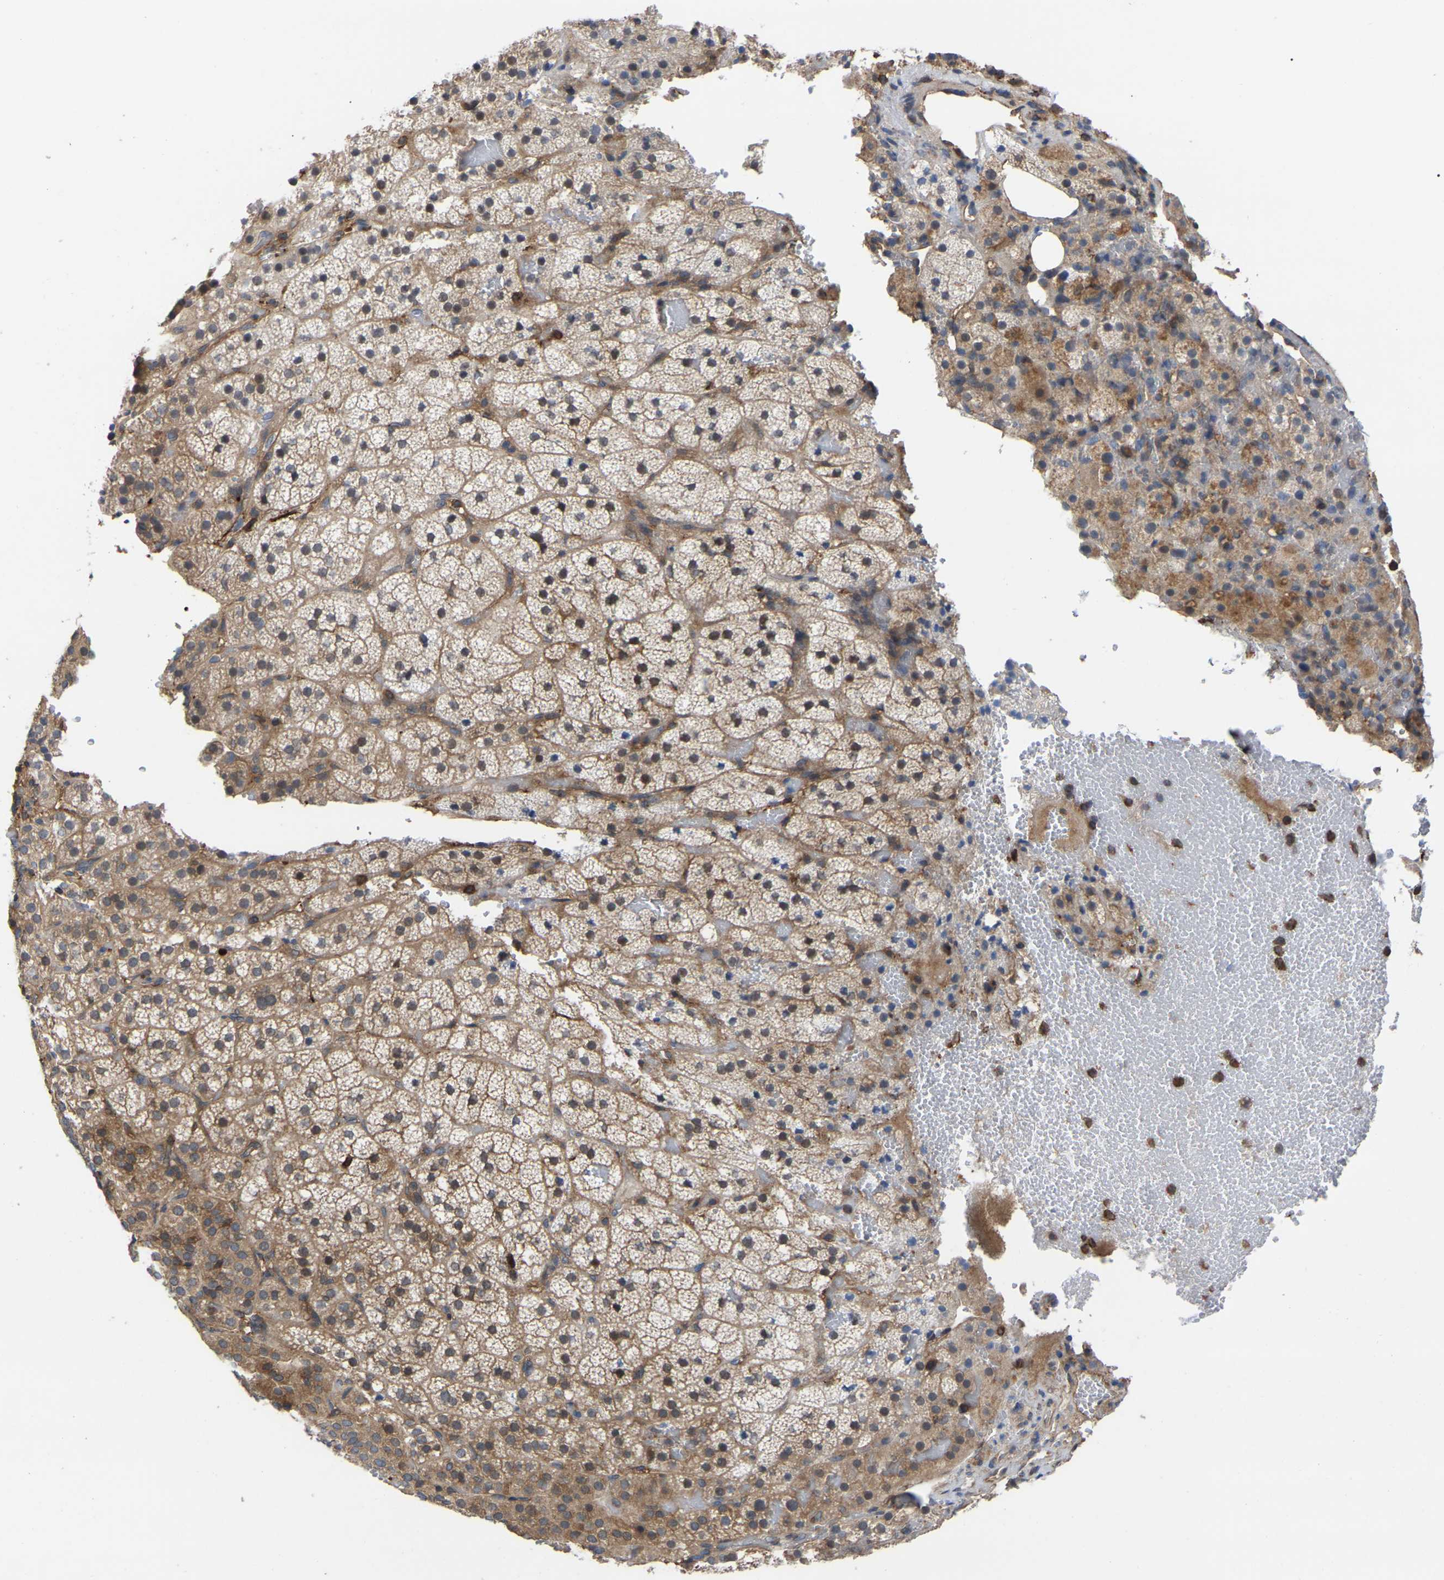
{"staining": {"intensity": "moderate", "quantity": ">75%", "location": "cytoplasmic/membranous"}, "tissue": "adrenal gland", "cell_type": "Glandular cells", "image_type": "normal", "snomed": [{"axis": "morphology", "description": "Normal tissue, NOS"}, {"axis": "topography", "description": "Adrenal gland"}], "caption": "Adrenal gland stained for a protein demonstrates moderate cytoplasmic/membranous positivity in glandular cells. (DAB (3,3'-diaminobenzidine) IHC, brown staining for protein, blue staining for nuclei).", "gene": "CIT", "patient": {"sex": "female", "age": 59}}